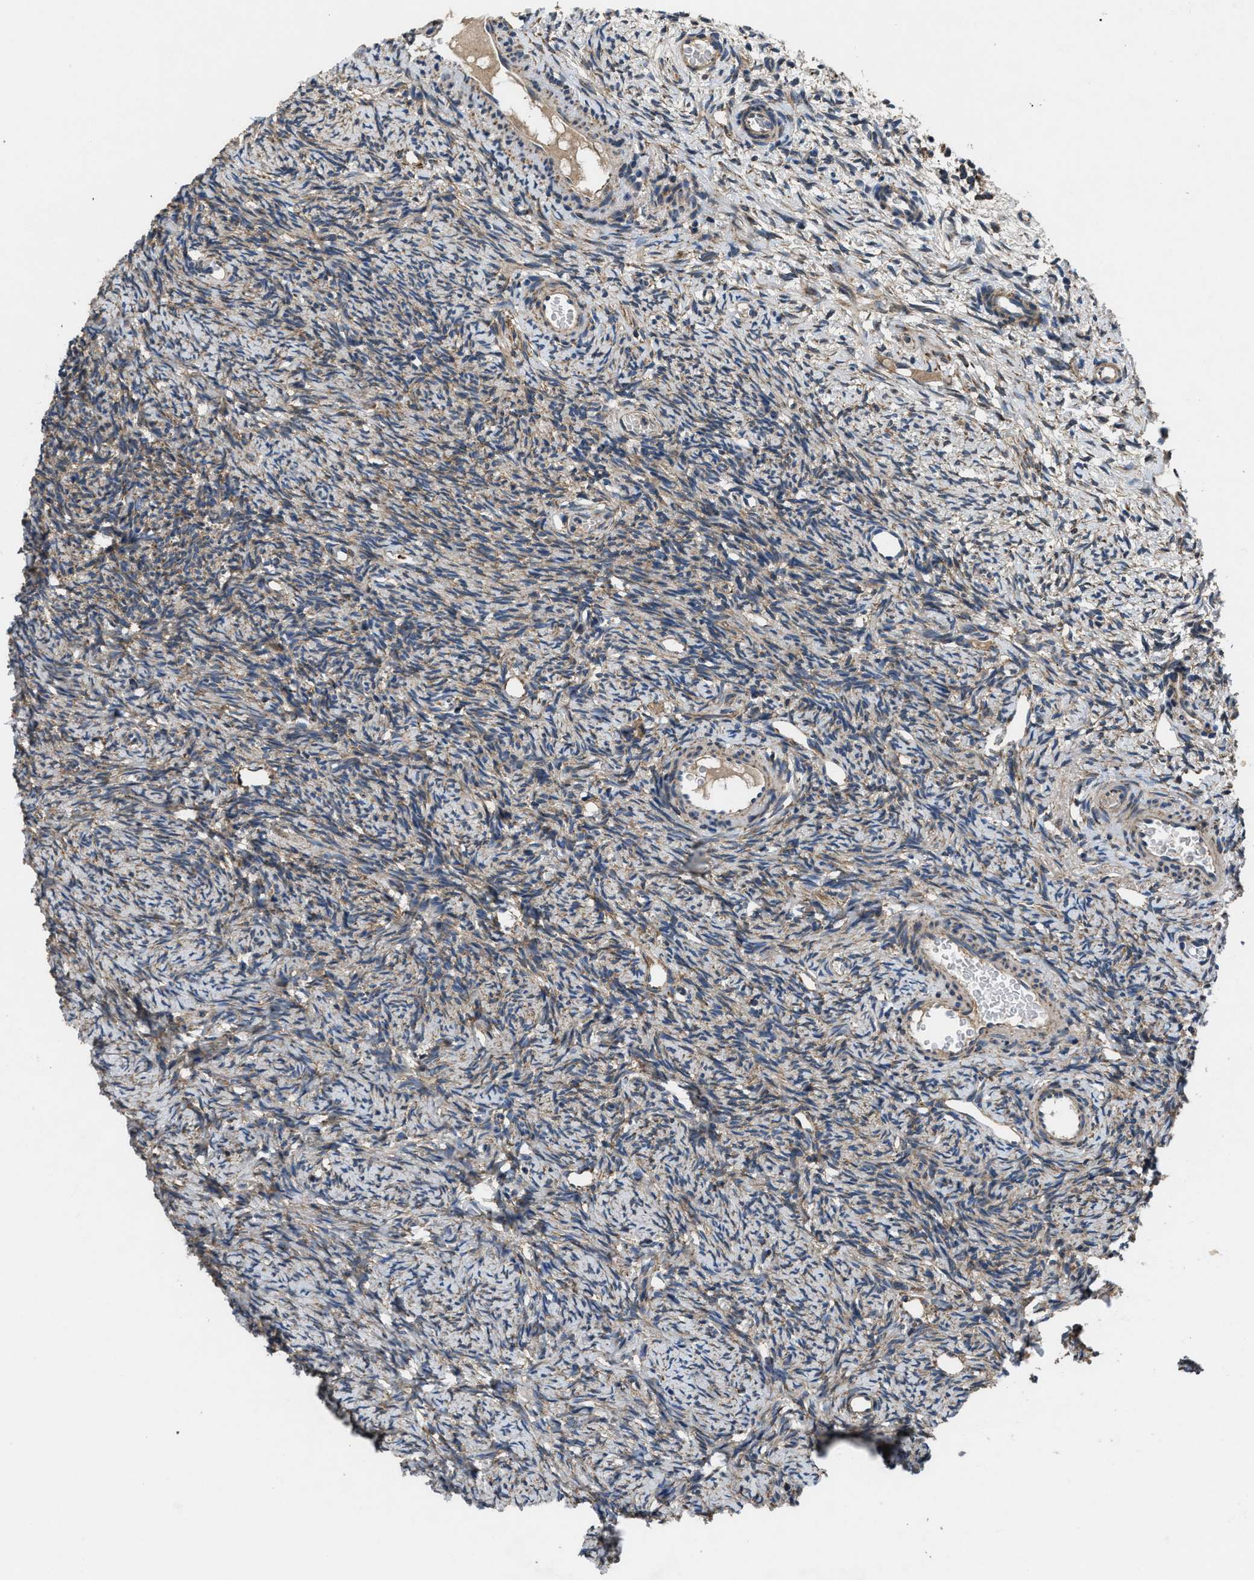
{"staining": {"intensity": "moderate", "quantity": "25%-75%", "location": "cytoplasmic/membranous"}, "tissue": "ovary", "cell_type": "Ovarian stroma cells", "image_type": "normal", "snomed": [{"axis": "morphology", "description": "Normal tissue, NOS"}, {"axis": "topography", "description": "Ovary"}], "caption": "This image shows normal ovary stained with IHC to label a protein in brown. The cytoplasmic/membranous of ovarian stroma cells show moderate positivity for the protein. Nuclei are counter-stained blue.", "gene": "PDP1", "patient": {"sex": "female", "age": 33}}